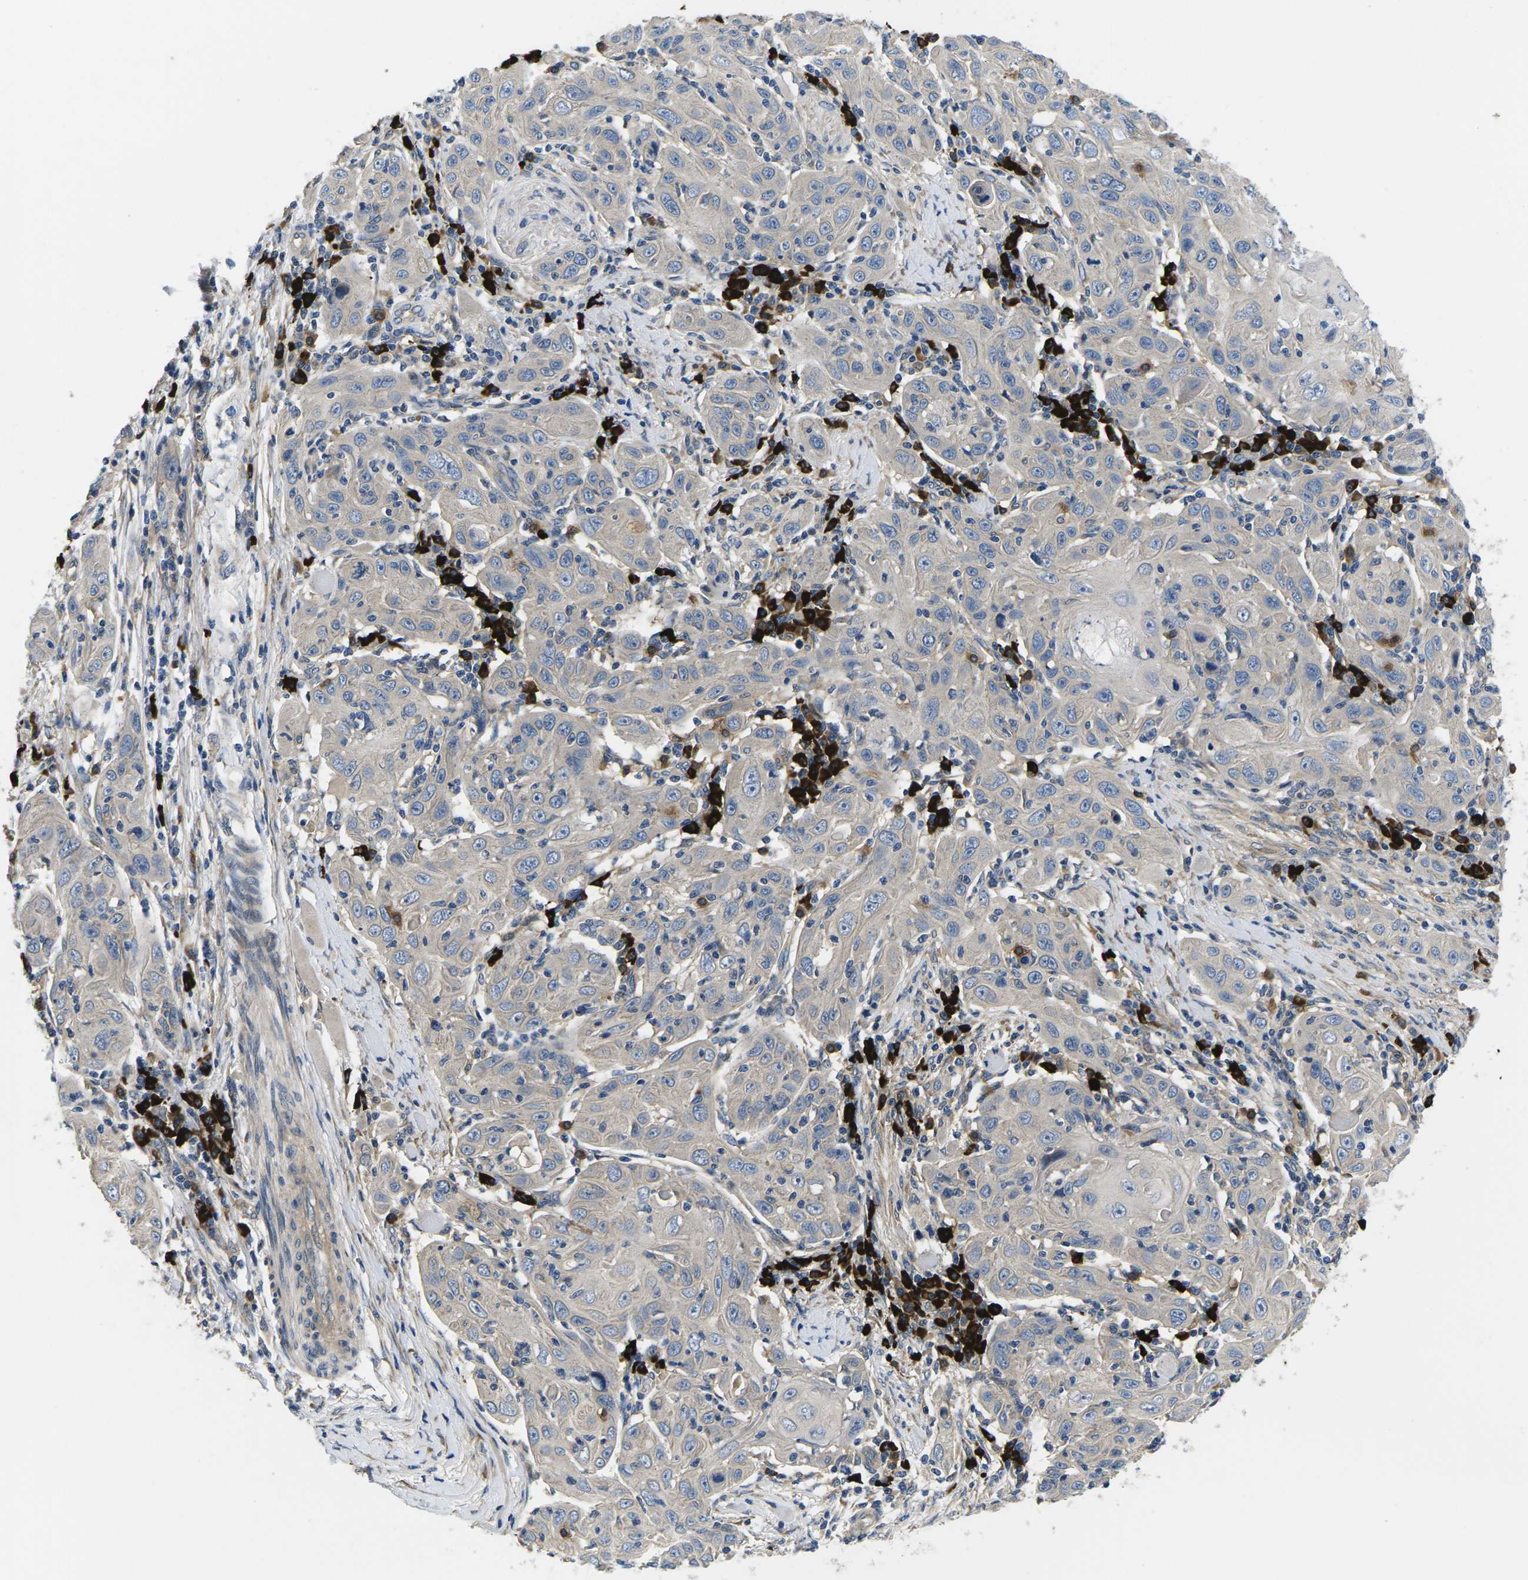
{"staining": {"intensity": "negative", "quantity": "none", "location": "none"}, "tissue": "skin cancer", "cell_type": "Tumor cells", "image_type": "cancer", "snomed": [{"axis": "morphology", "description": "Squamous cell carcinoma, NOS"}, {"axis": "topography", "description": "Skin"}], "caption": "Immunohistochemical staining of human squamous cell carcinoma (skin) reveals no significant expression in tumor cells.", "gene": "PLCE1", "patient": {"sex": "female", "age": 88}}